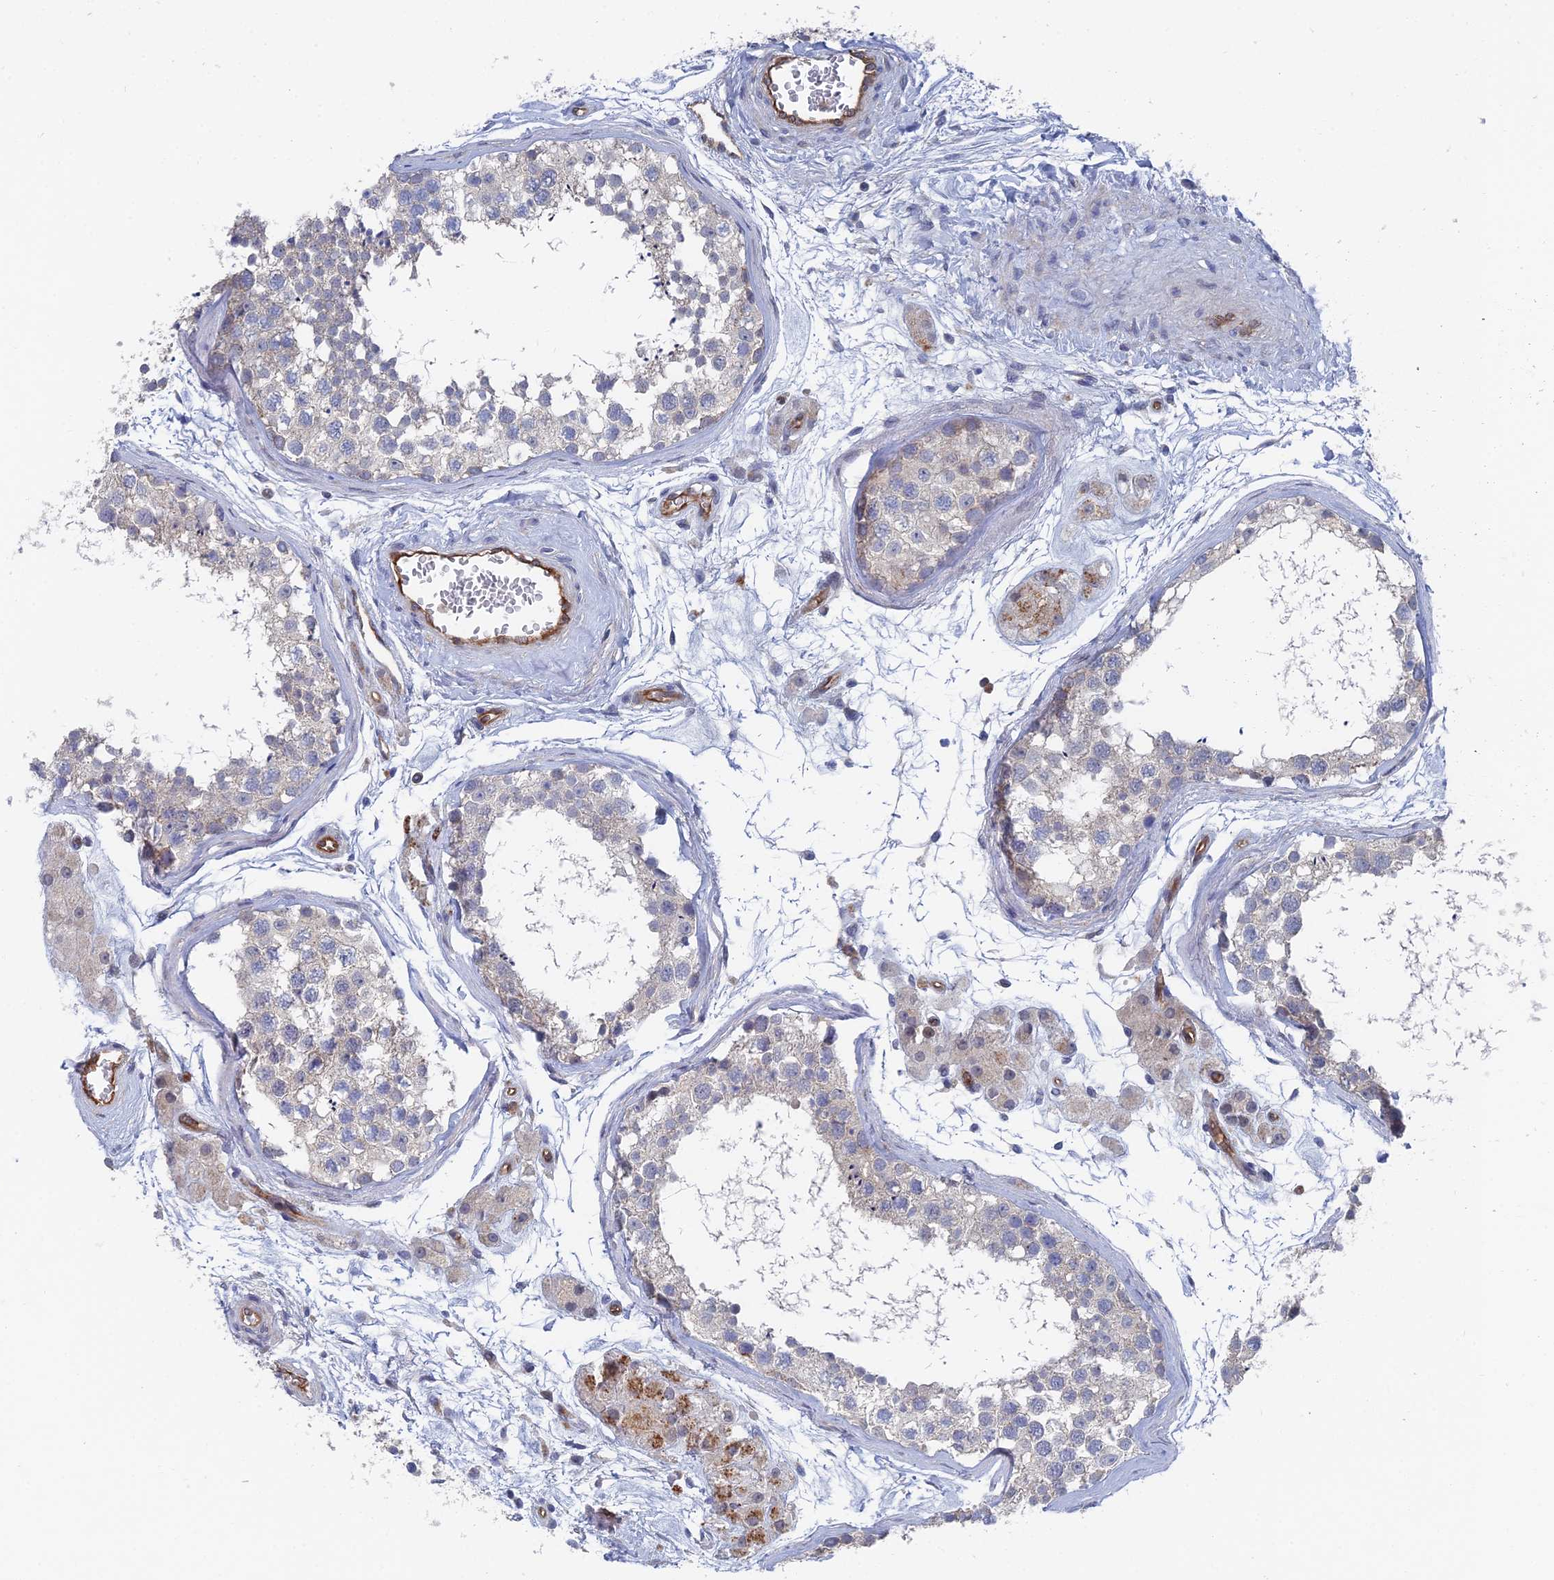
{"staining": {"intensity": "weak", "quantity": "<25%", "location": "cytoplasmic/membranous"}, "tissue": "testis", "cell_type": "Cells in seminiferous ducts", "image_type": "normal", "snomed": [{"axis": "morphology", "description": "Normal tissue, NOS"}, {"axis": "topography", "description": "Testis"}], "caption": "Immunohistochemical staining of normal testis displays no significant positivity in cells in seminiferous ducts.", "gene": "ARAP3", "patient": {"sex": "male", "age": 56}}